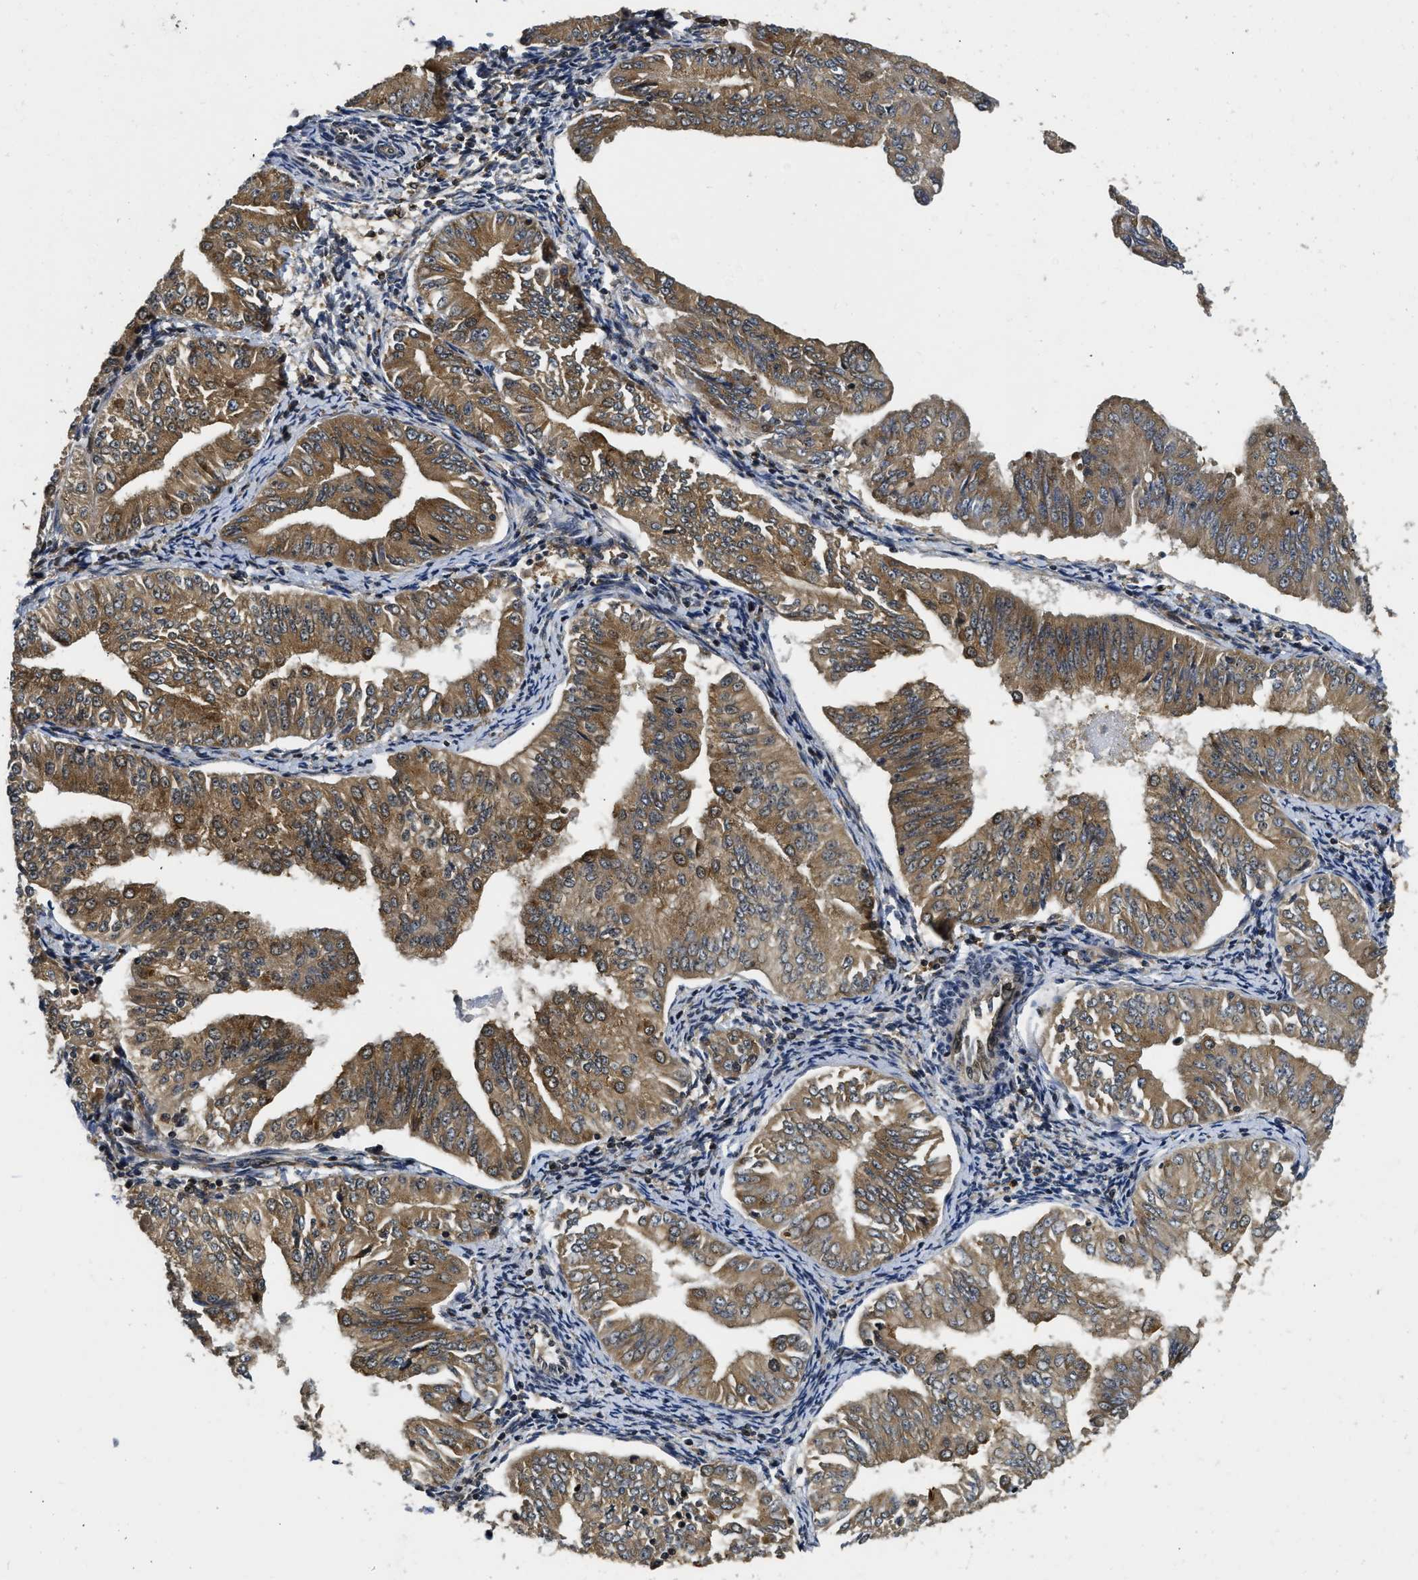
{"staining": {"intensity": "moderate", "quantity": ">75%", "location": "cytoplasmic/membranous"}, "tissue": "endometrial cancer", "cell_type": "Tumor cells", "image_type": "cancer", "snomed": [{"axis": "morphology", "description": "Normal tissue, NOS"}, {"axis": "morphology", "description": "Adenocarcinoma, NOS"}, {"axis": "topography", "description": "Endometrium"}], "caption": "The histopathology image reveals a brown stain indicating the presence of a protein in the cytoplasmic/membranous of tumor cells in endometrial cancer (adenocarcinoma). The protein is shown in brown color, while the nuclei are stained blue.", "gene": "ADSL", "patient": {"sex": "female", "age": 53}}